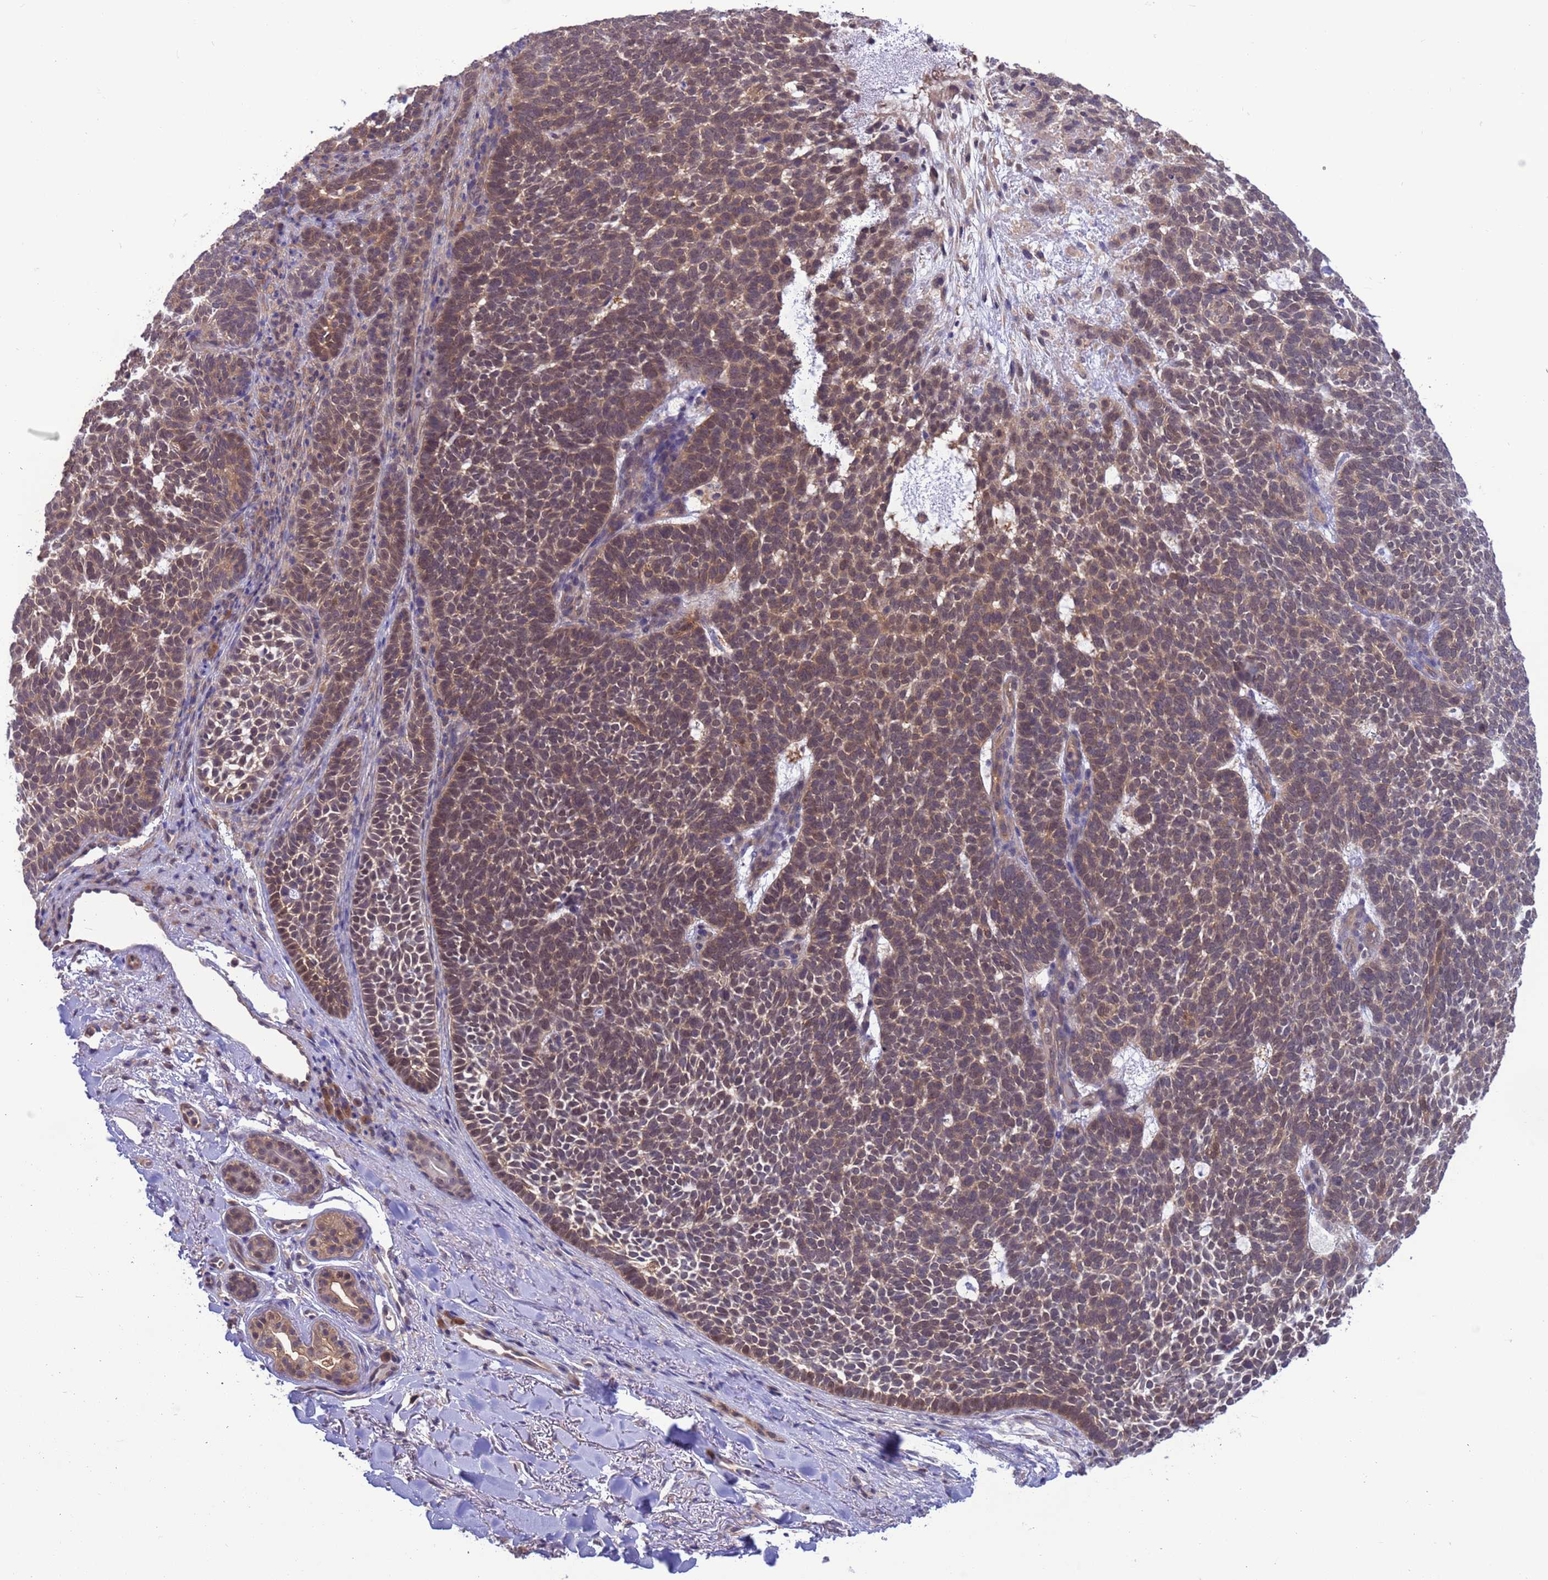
{"staining": {"intensity": "moderate", "quantity": ">75%", "location": "nuclear"}, "tissue": "skin cancer", "cell_type": "Tumor cells", "image_type": "cancer", "snomed": [{"axis": "morphology", "description": "Basal cell carcinoma"}, {"axis": "topography", "description": "Skin"}], "caption": "Moderate nuclear positivity for a protein is seen in about >75% of tumor cells of skin cancer using IHC.", "gene": "ZNF461", "patient": {"sex": "female", "age": 77}}